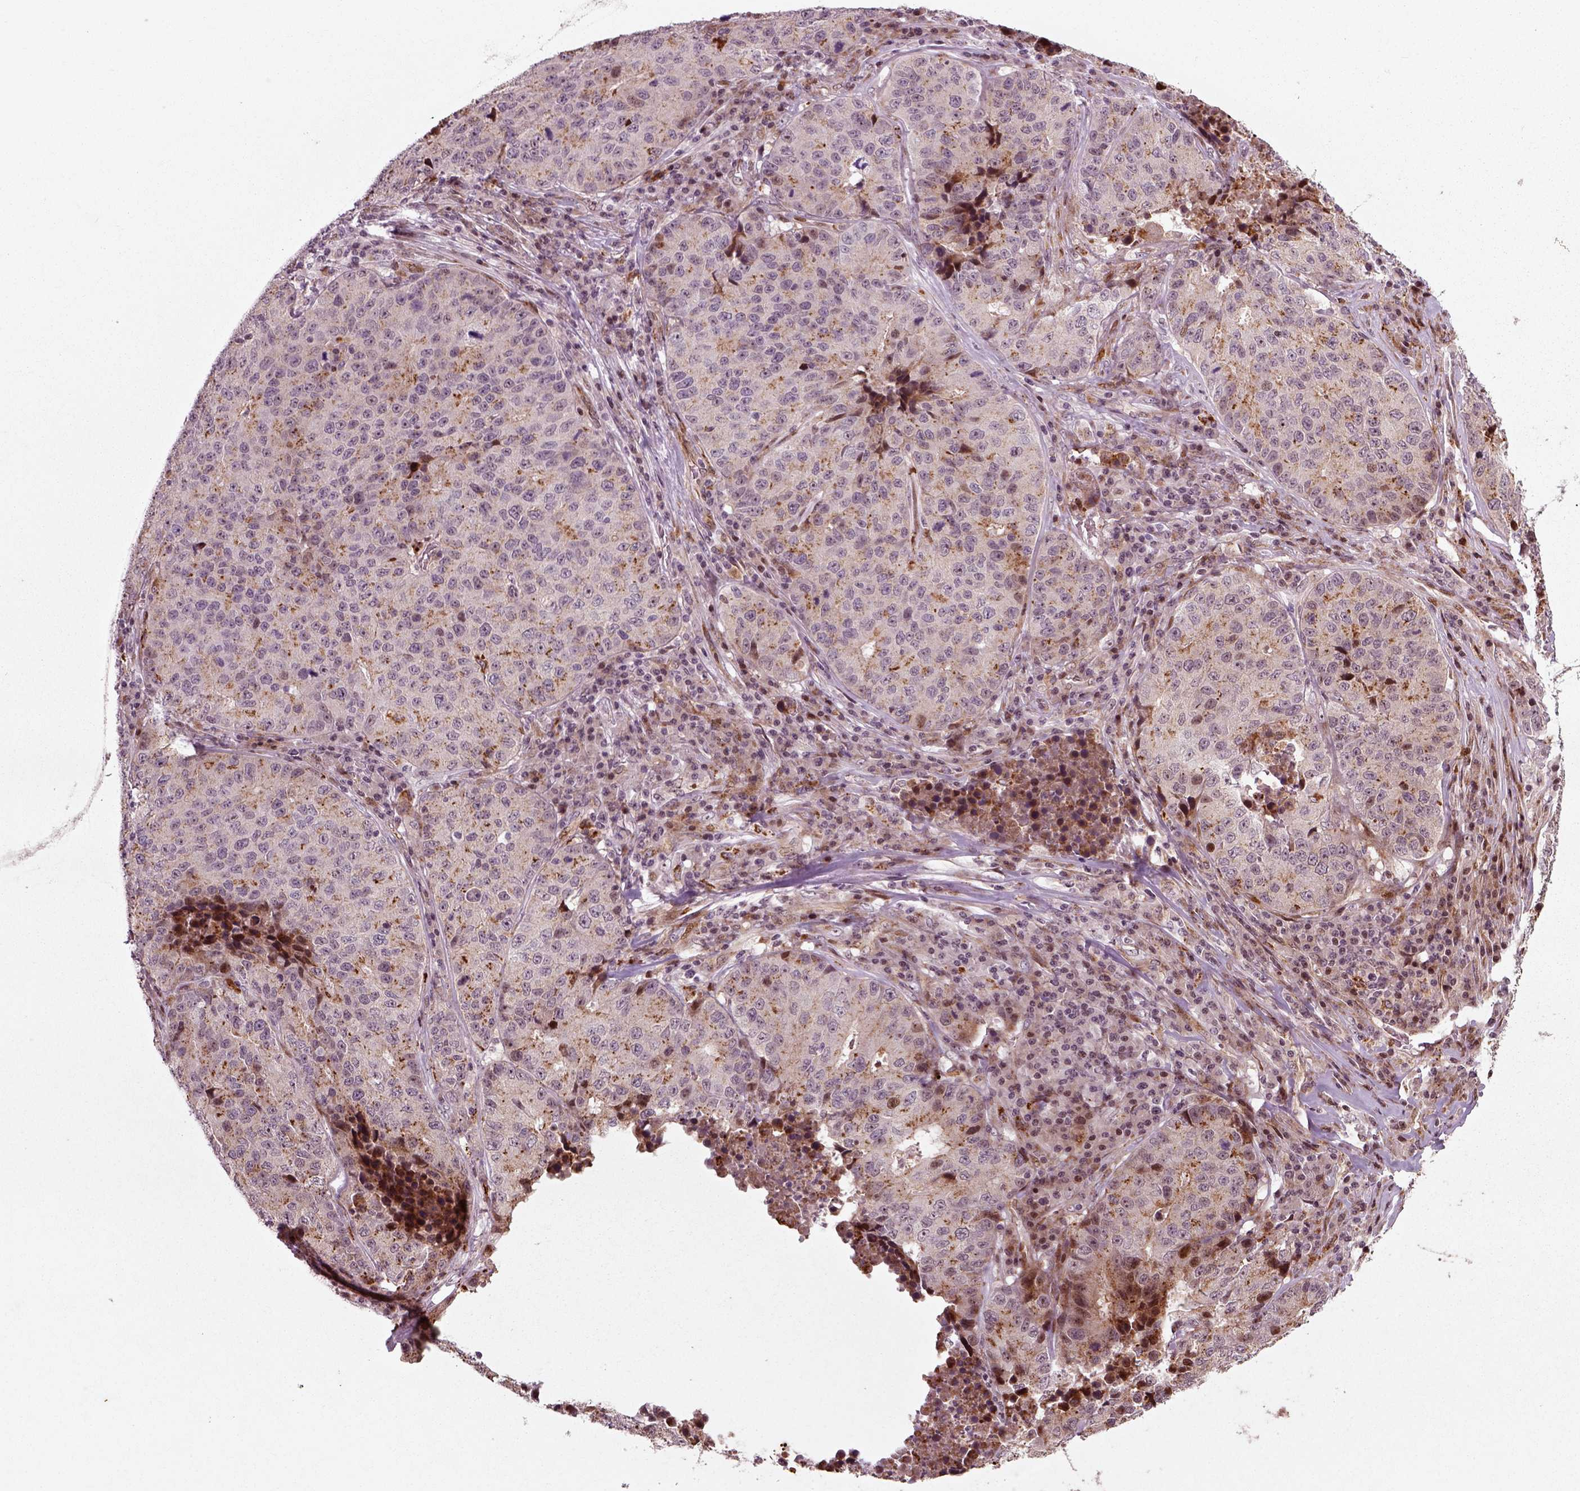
{"staining": {"intensity": "weak", "quantity": "25%-75%", "location": "cytoplasmic/membranous"}, "tissue": "stomach cancer", "cell_type": "Tumor cells", "image_type": "cancer", "snomed": [{"axis": "morphology", "description": "Adenocarcinoma, NOS"}, {"axis": "topography", "description": "Stomach"}], "caption": "DAB immunohistochemical staining of human adenocarcinoma (stomach) reveals weak cytoplasmic/membranous protein positivity in about 25%-75% of tumor cells.", "gene": "CDC14A", "patient": {"sex": "male", "age": 71}}